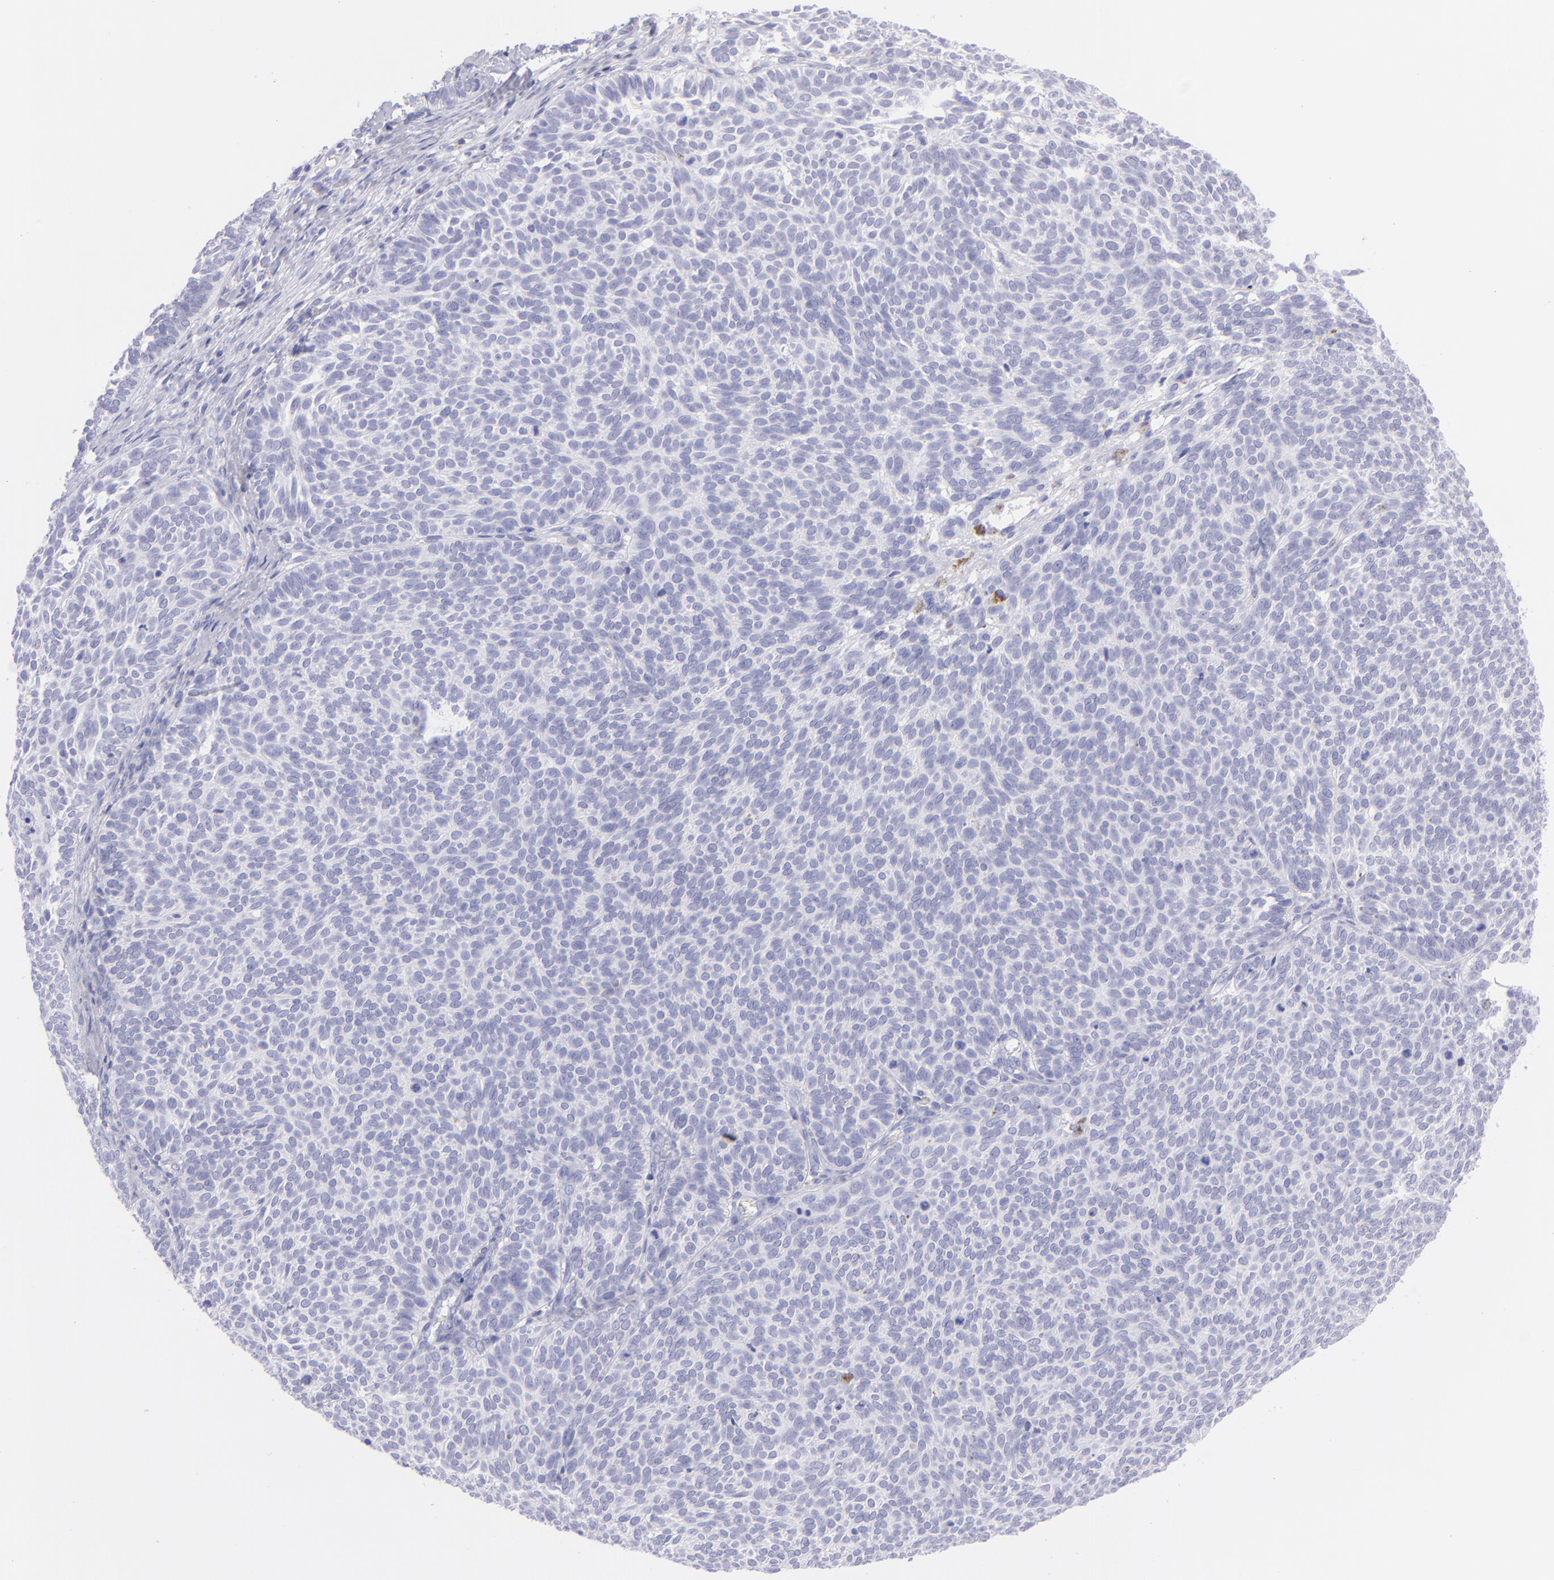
{"staining": {"intensity": "negative", "quantity": "none", "location": "none"}, "tissue": "skin cancer", "cell_type": "Tumor cells", "image_type": "cancer", "snomed": [{"axis": "morphology", "description": "Basal cell carcinoma"}, {"axis": "topography", "description": "Skin"}], "caption": "Skin basal cell carcinoma stained for a protein using IHC reveals no expression tumor cells.", "gene": "CD72", "patient": {"sex": "male", "age": 63}}